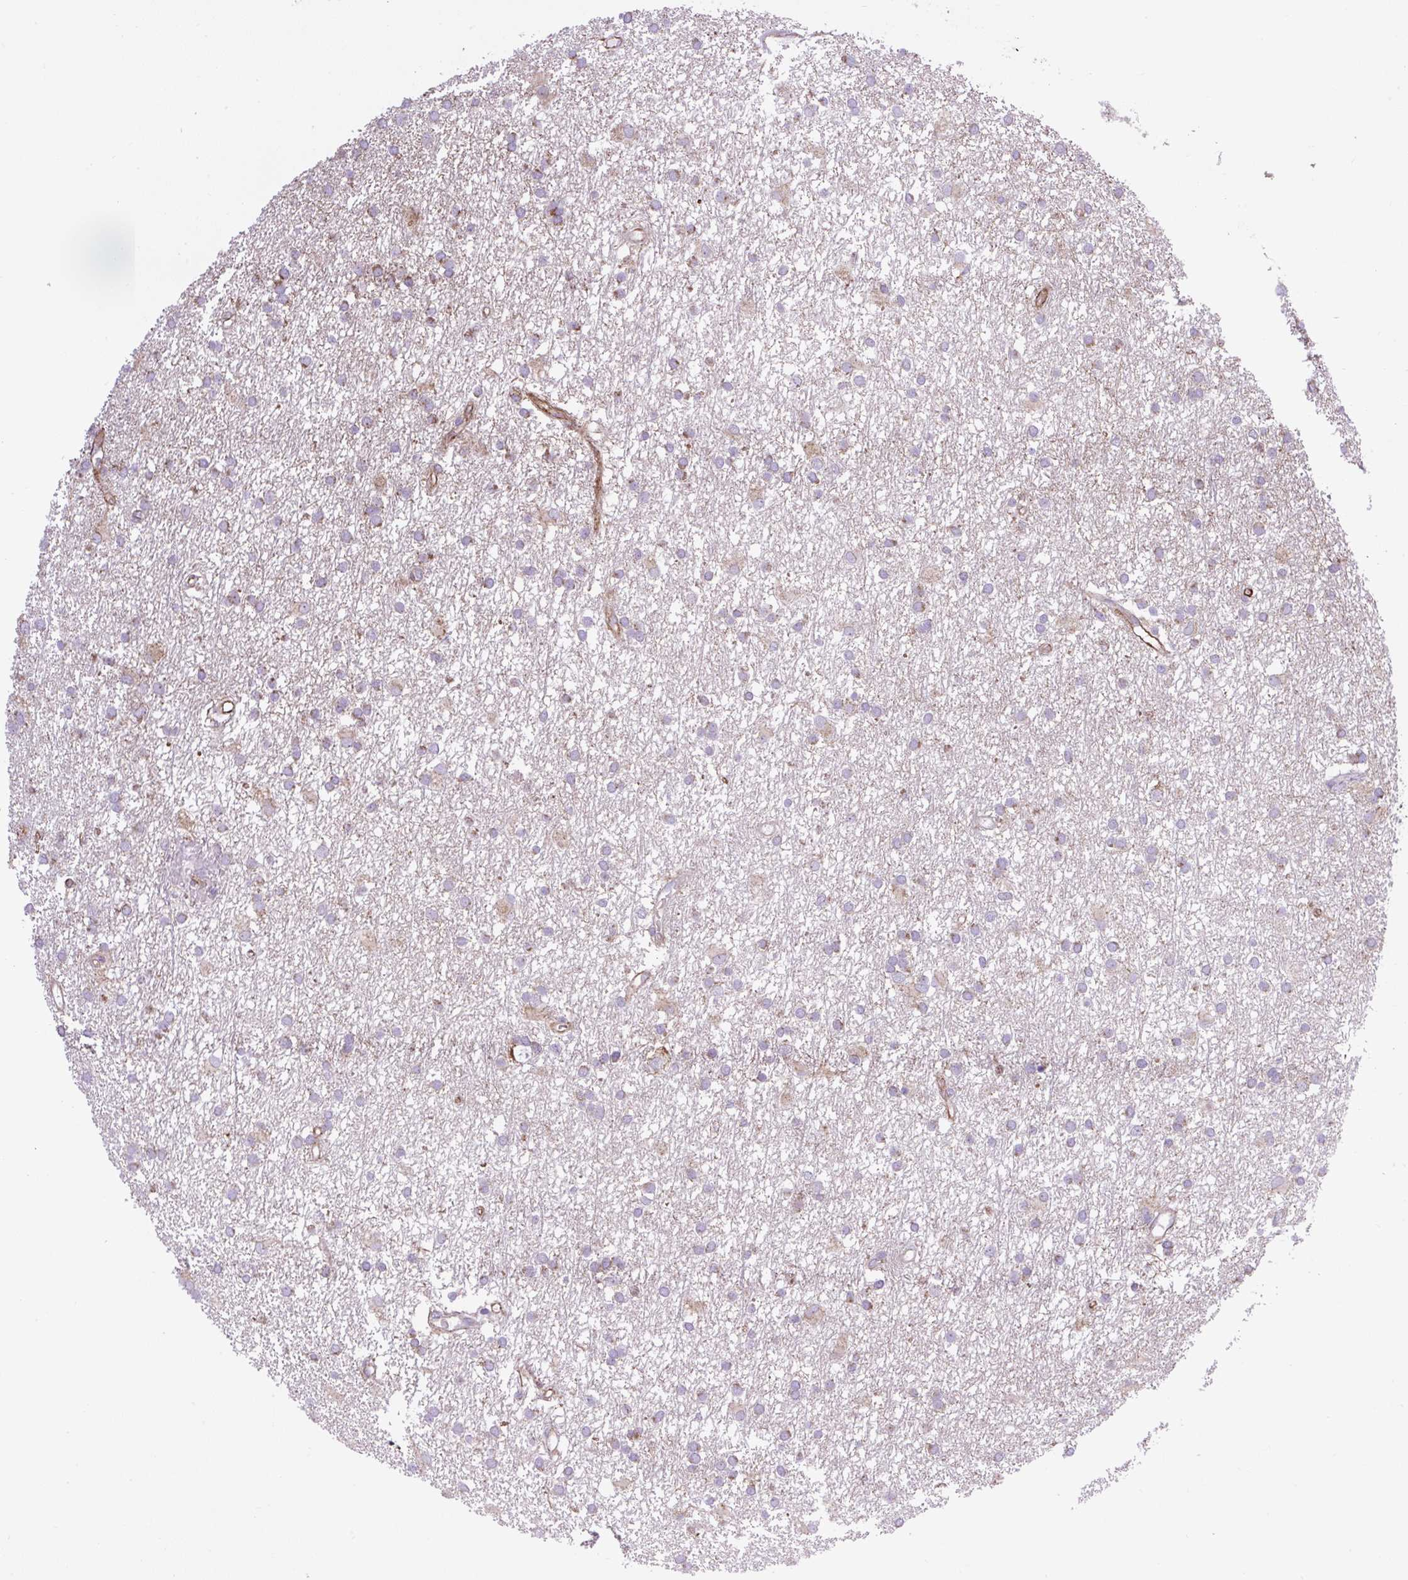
{"staining": {"intensity": "moderate", "quantity": "<25%", "location": "cytoplasmic/membranous"}, "tissue": "glioma", "cell_type": "Tumor cells", "image_type": "cancer", "snomed": [{"axis": "morphology", "description": "Glioma, malignant, High grade"}, {"axis": "topography", "description": "Brain"}], "caption": "The photomicrograph demonstrates staining of malignant glioma (high-grade), revealing moderate cytoplasmic/membranous protein staining (brown color) within tumor cells. (Stains: DAB (3,3'-diaminobenzidine) in brown, nuclei in blue, Microscopy: brightfield microscopy at high magnification).", "gene": "RNASE10", "patient": {"sex": "male", "age": 77}}